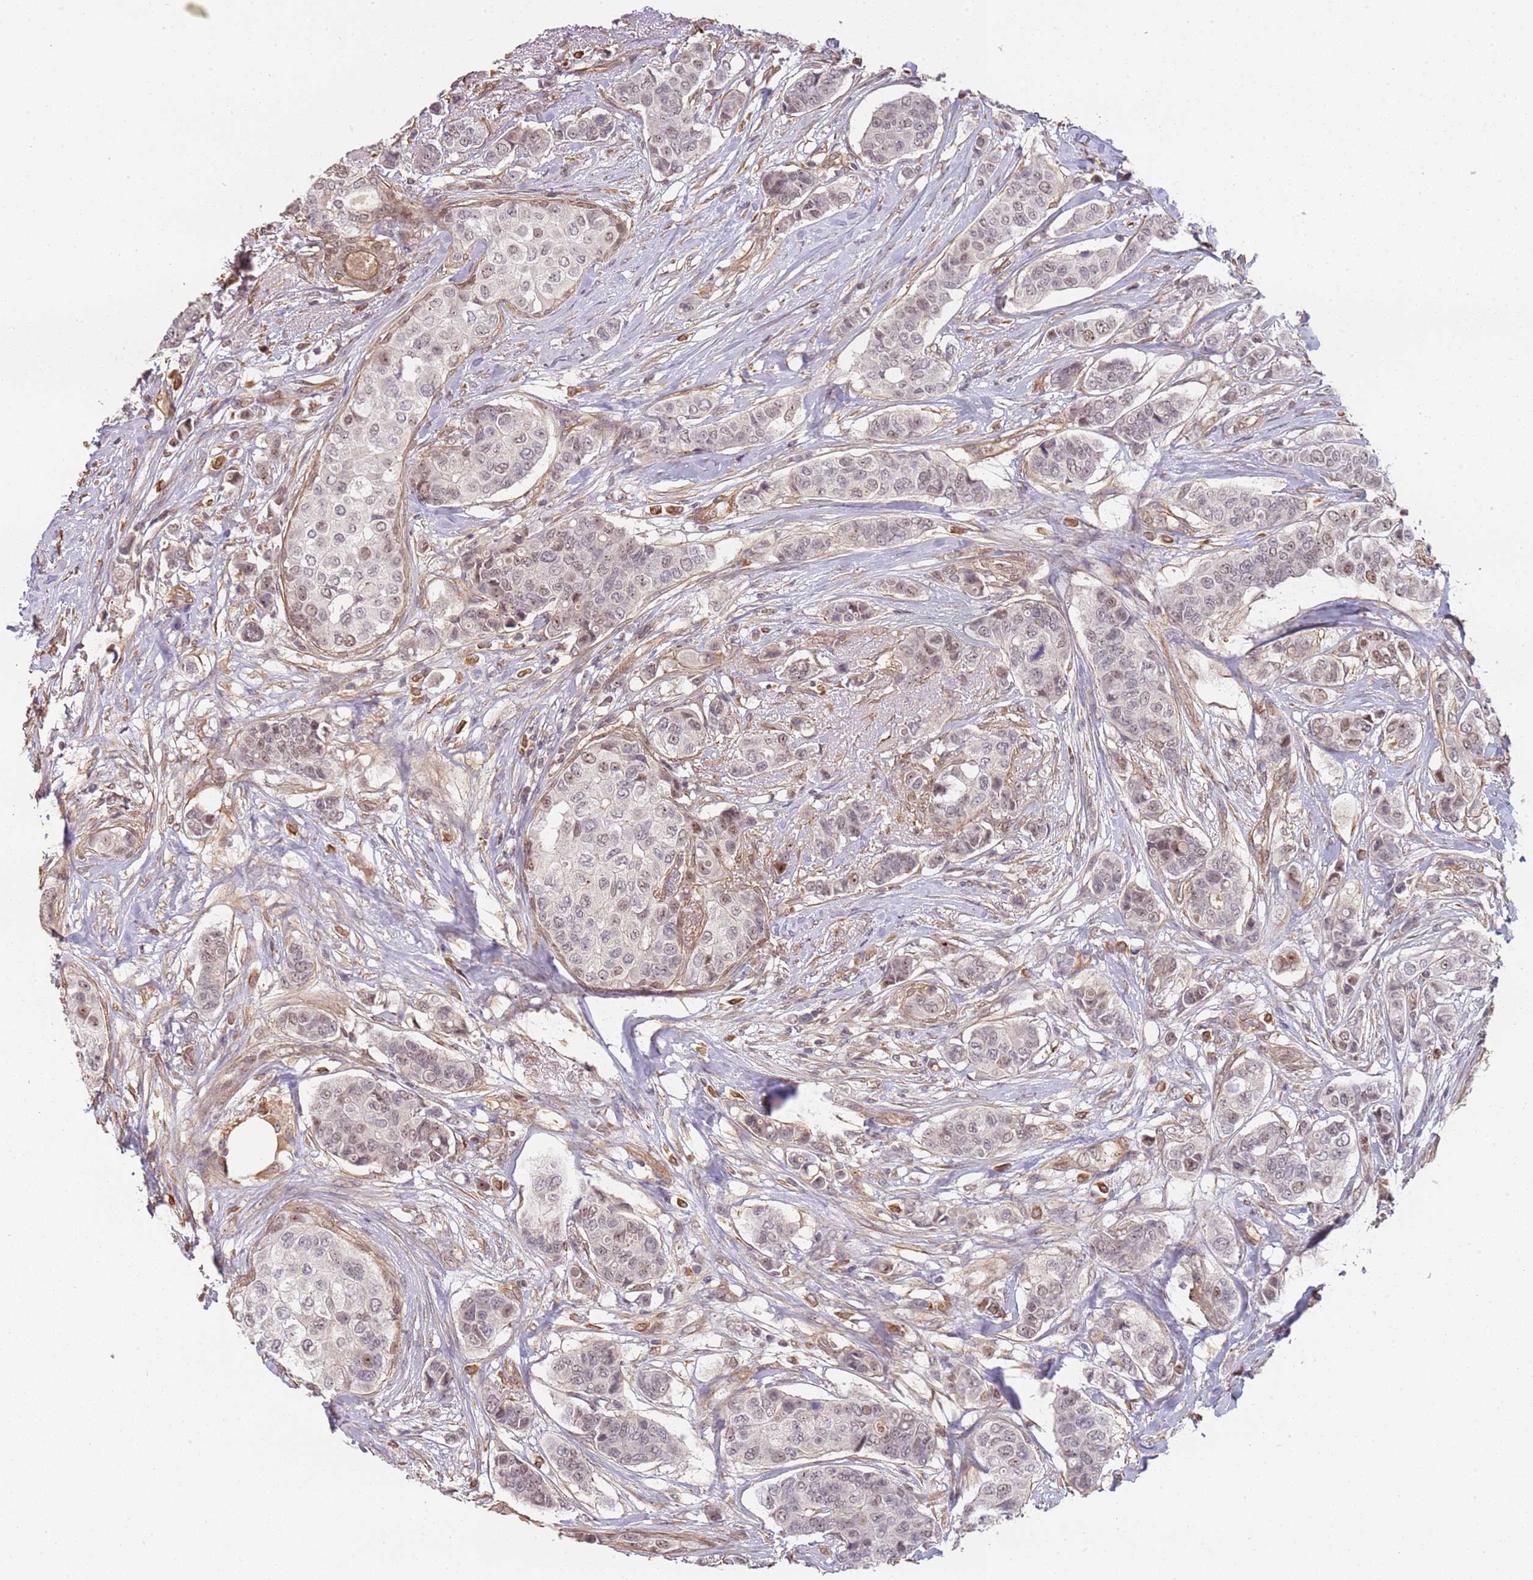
{"staining": {"intensity": "weak", "quantity": "25%-75%", "location": "nuclear"}, "tissue": "breast cancer", "cell_type": "Tumor cells", "image_type": "cancer", "snomed": [{"axis": "morphology", "description": "Lobular carcinoma"}, {"axis": "topography", "description": "Breast"}], "caption": "Protein analysis of lobular carcinoma (breast) tissue displays weak nuclear expression in approximately 25%-75% of tumor cells. Ihc stains the protein in brown and the nuclei are stained blue.", "gene": "SURF2", "patient": {"sex": "female", "age": 51}}